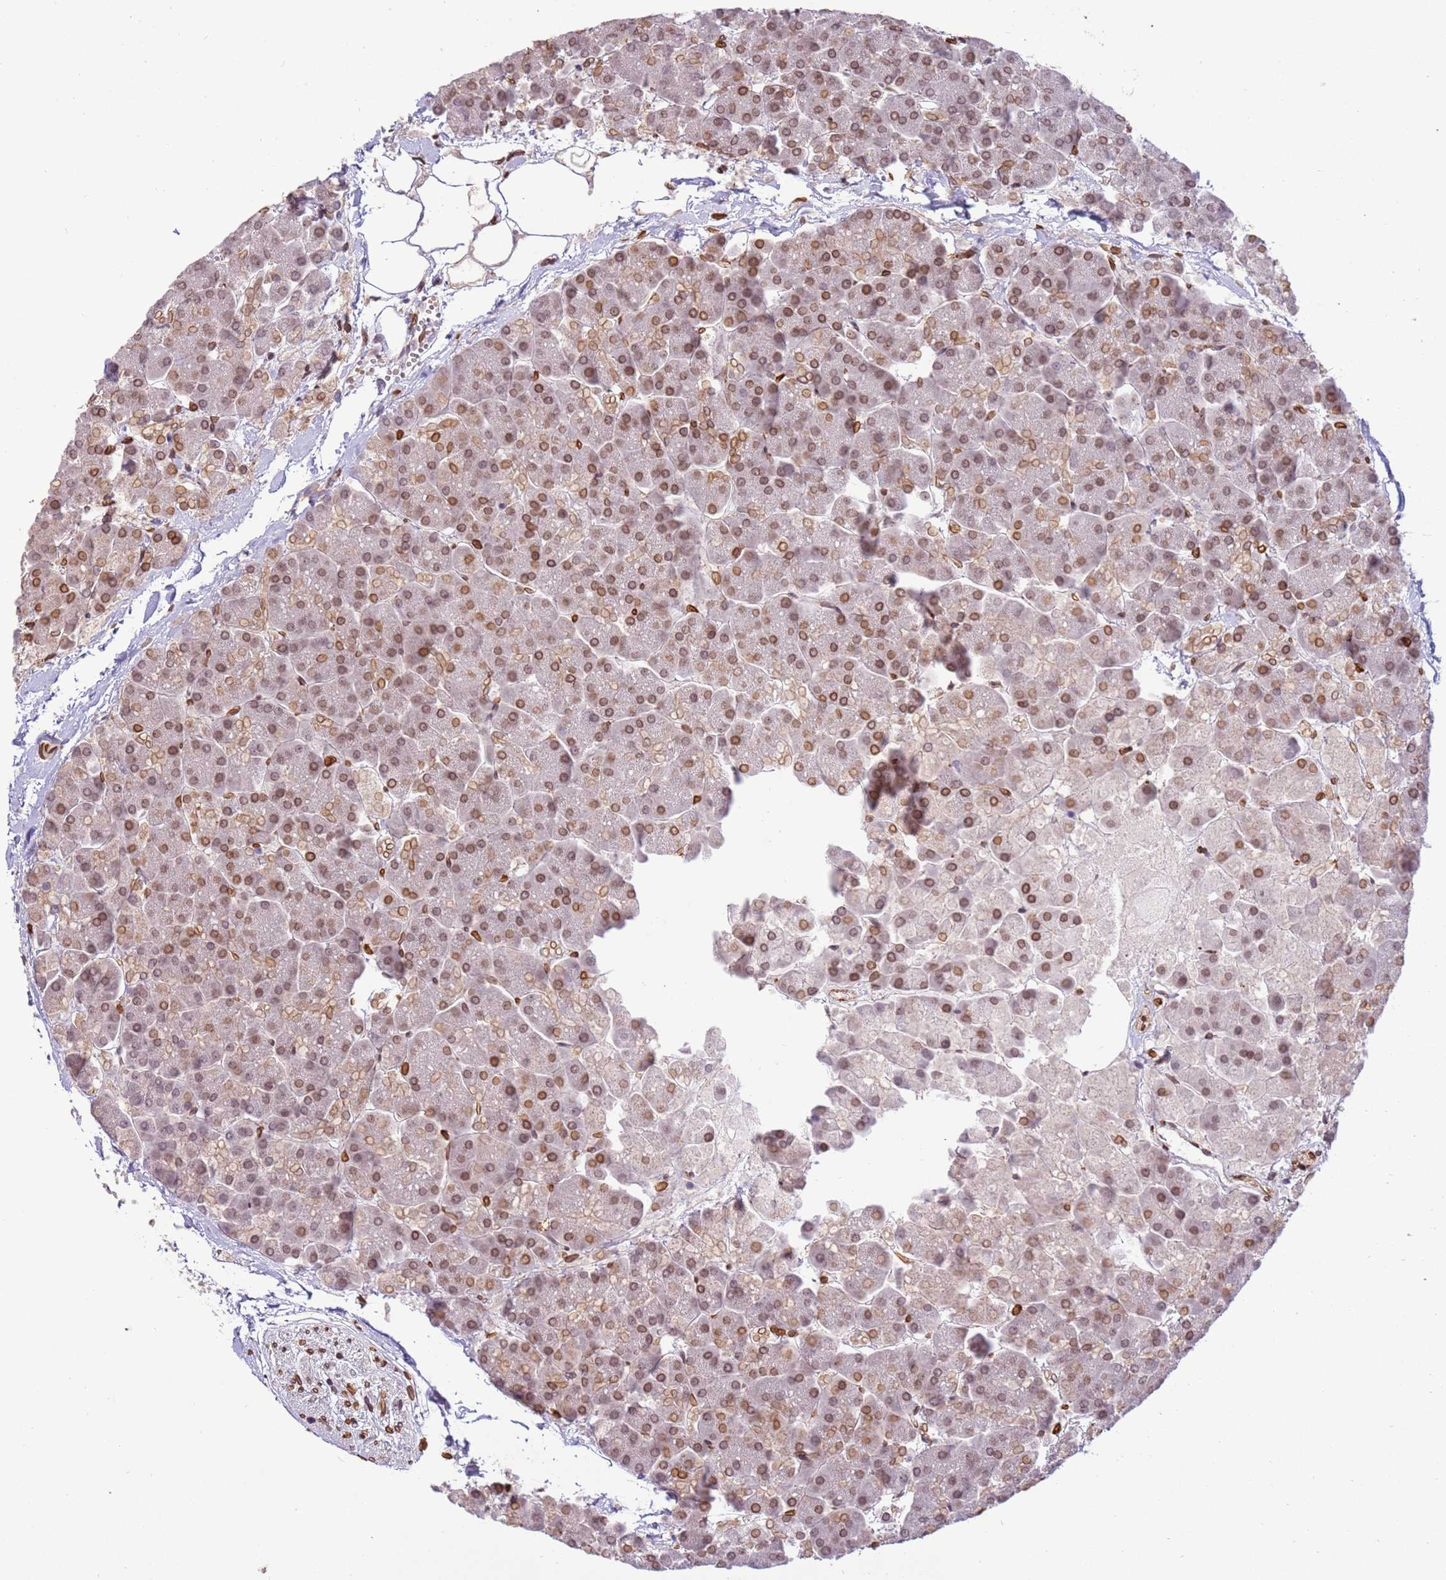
{"staining": {"intensity": "moderate", "quantity": ">75%", "location": "cytoplasmic/membranous,nuclear"}, "tissue": "pancreas", "cell_type": "Exocrine glandular cells", "image_type": "normal", "snomed": [{"axis": "morphology", "description": "Normal tissue, NOS"}, {"axis": "topography", "description": "Pancreas"}, {"axis": "topography", "description": "Peripheral nerve tissue"}], "caption": "Normal pancreas was stained to show a protein in brown. There is medium levels of moderate cytoplasmic/membranous,nuclear expression in about >75% of exocrine glandular cells.", "gene": "TMEM47", "patient": {"sex": "male", "age": 54}}